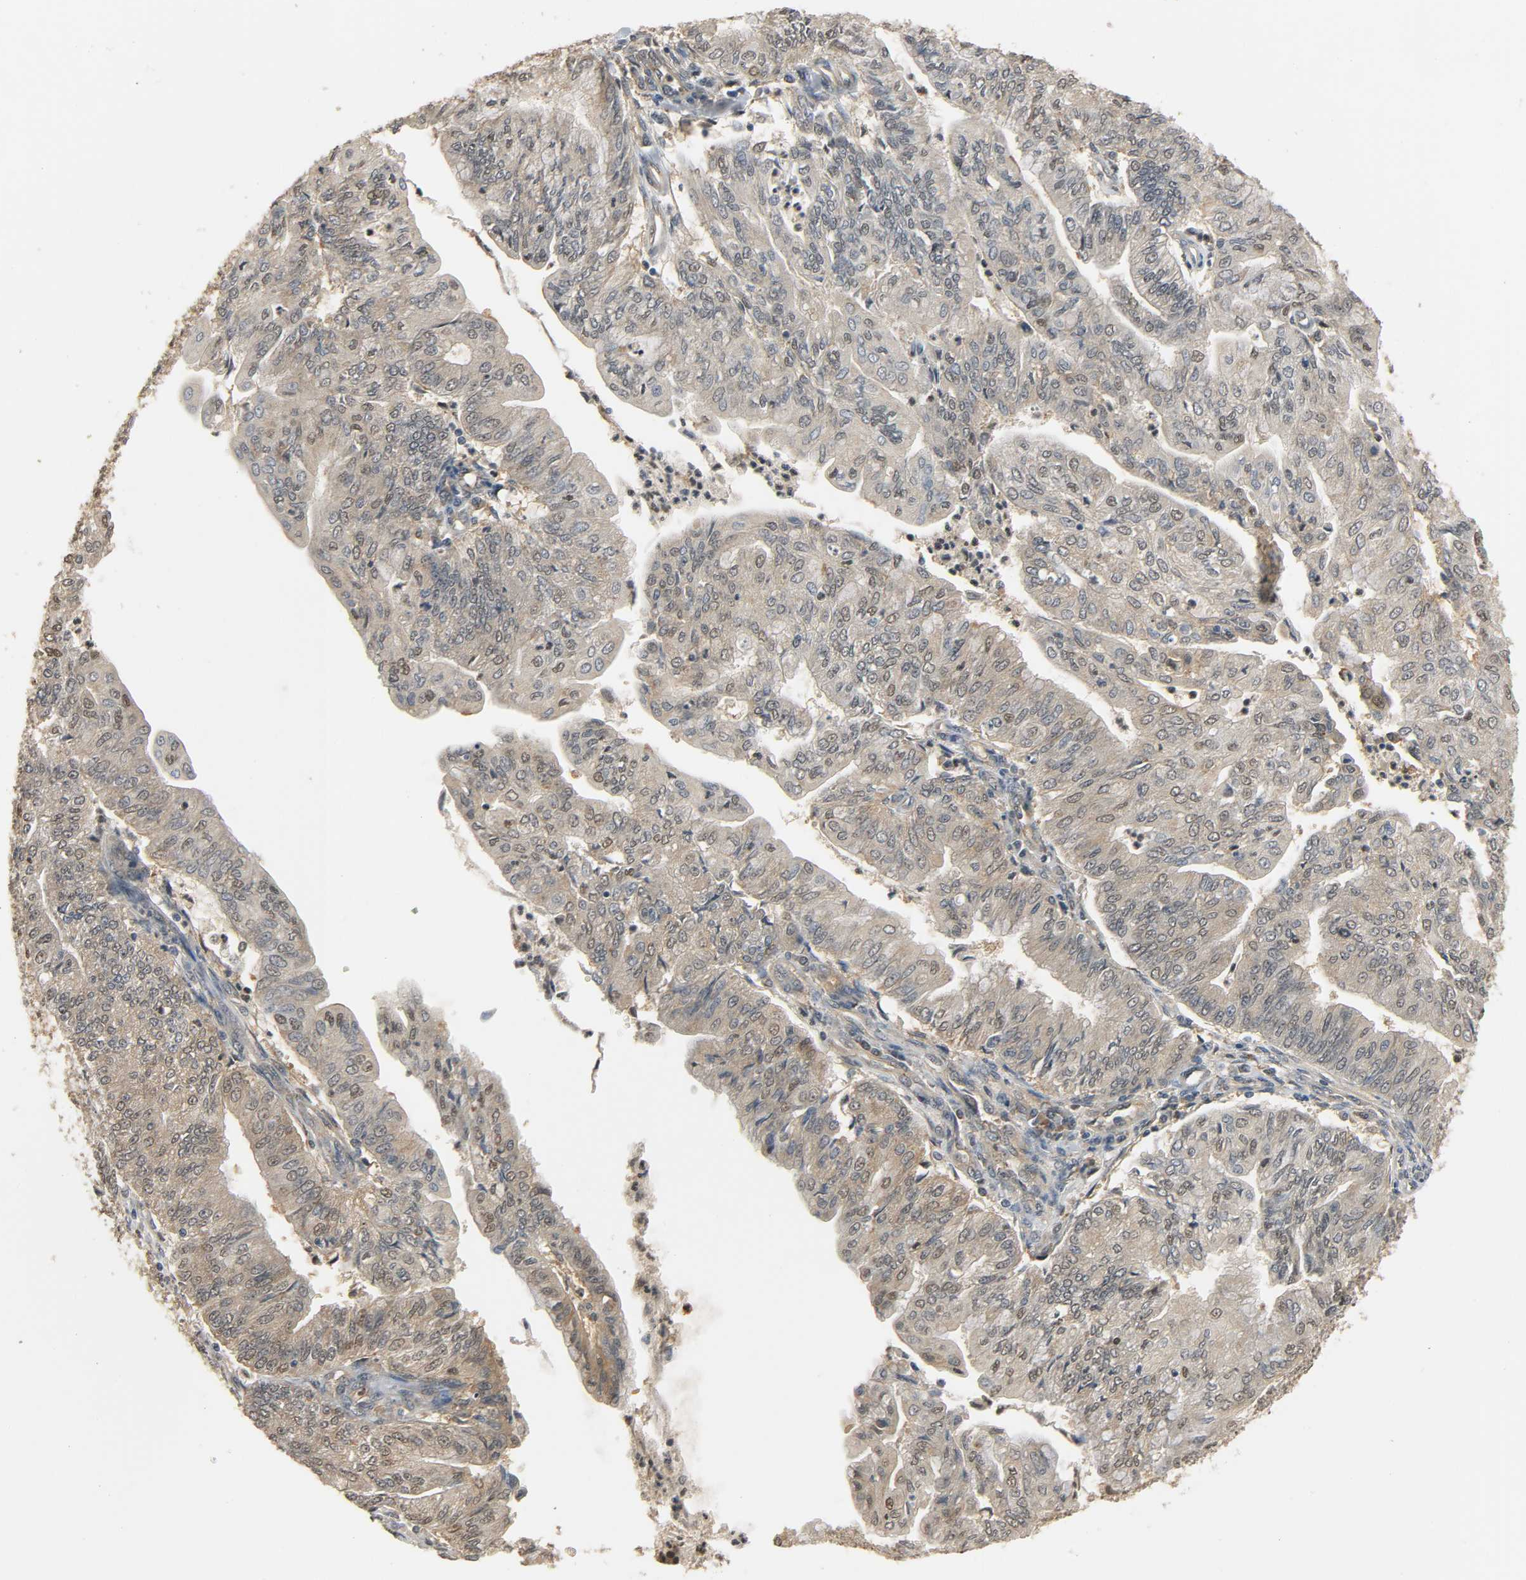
{"staining": {"intensity": "weak", "quantity": "<25%", "location": "cytoplasmic/membranous"}, "tissue": "endometrial cancer", "cell_type": "Tumor cells", "image_type": "cancer", "snomed": [{"axis": "morphology", "description": "Adenocarcinoma, NOS"}, {"axis": "topography", "description": "Endometrium"}], "caption": "A high-resolution micrograph shows IHC staining of adenocarcinoma (endometrial), which demonstrates no significant positivity in tumor cells. (DAB (3,3'-diaminobenzidine) immunohistochemistry with hematoxylin counter stain).", "gene": "ZFPM2", "patient": {"sex": "female", "age": 59}}